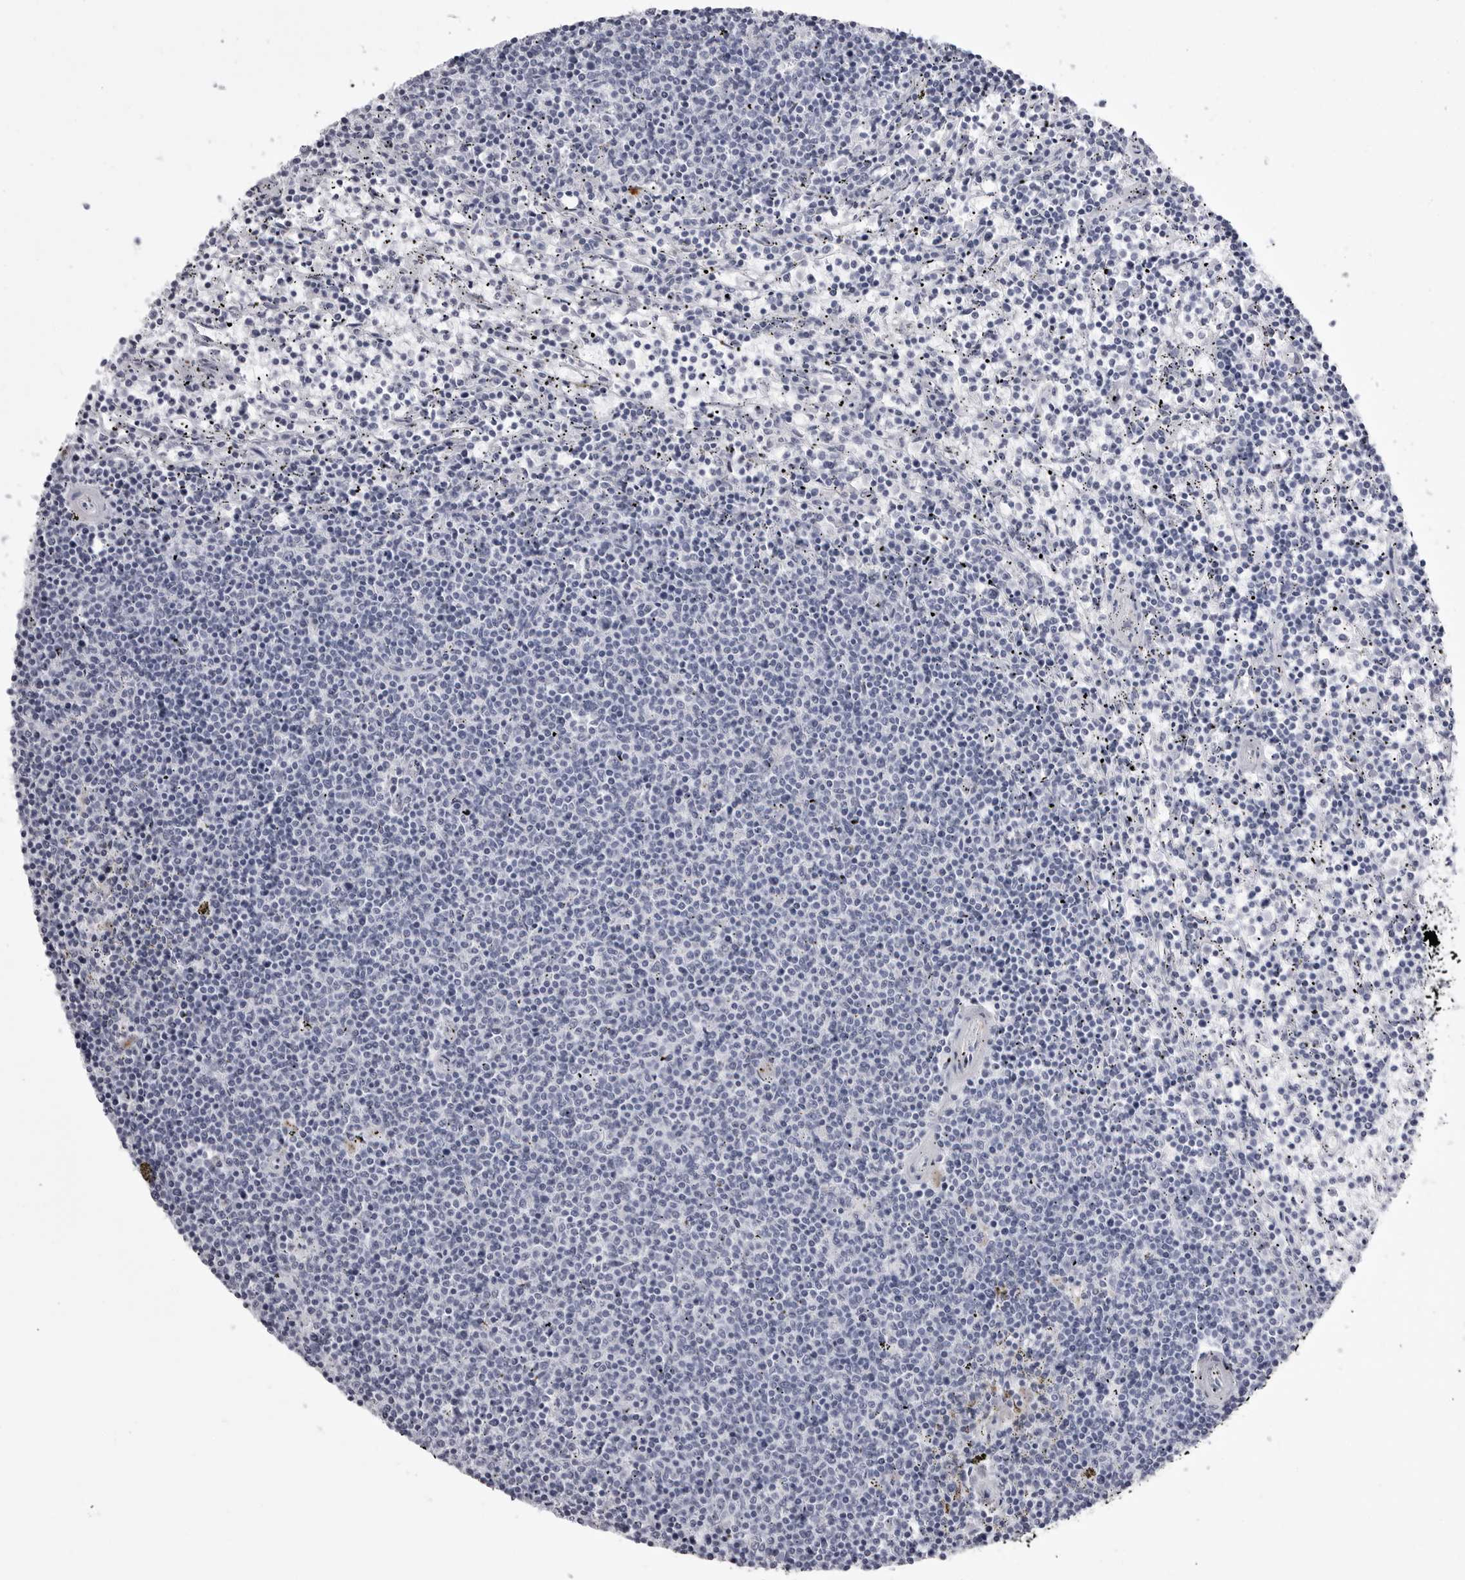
{"staining": {"intensity": "negative", "quantity": "none", "location": "none"}, "tissue": "lymphoma", "cell_type": "Tumor cells", "image_type": "cancer", "snomed": [{"axis": "morphology", "description": "Malignant lymphoma, non-Hodgkin's type, Low grade"}, {"axis": "topography", "description": "Spleen"}], "caption": "This is an immunohistochemistry (IHC) image of malignant lymphoma, non-Hodgkin's type (low-grade). There is no expression in tumor cells.", "gene": "COL26A1", "patient": {"sex": "female", "age": 50}}